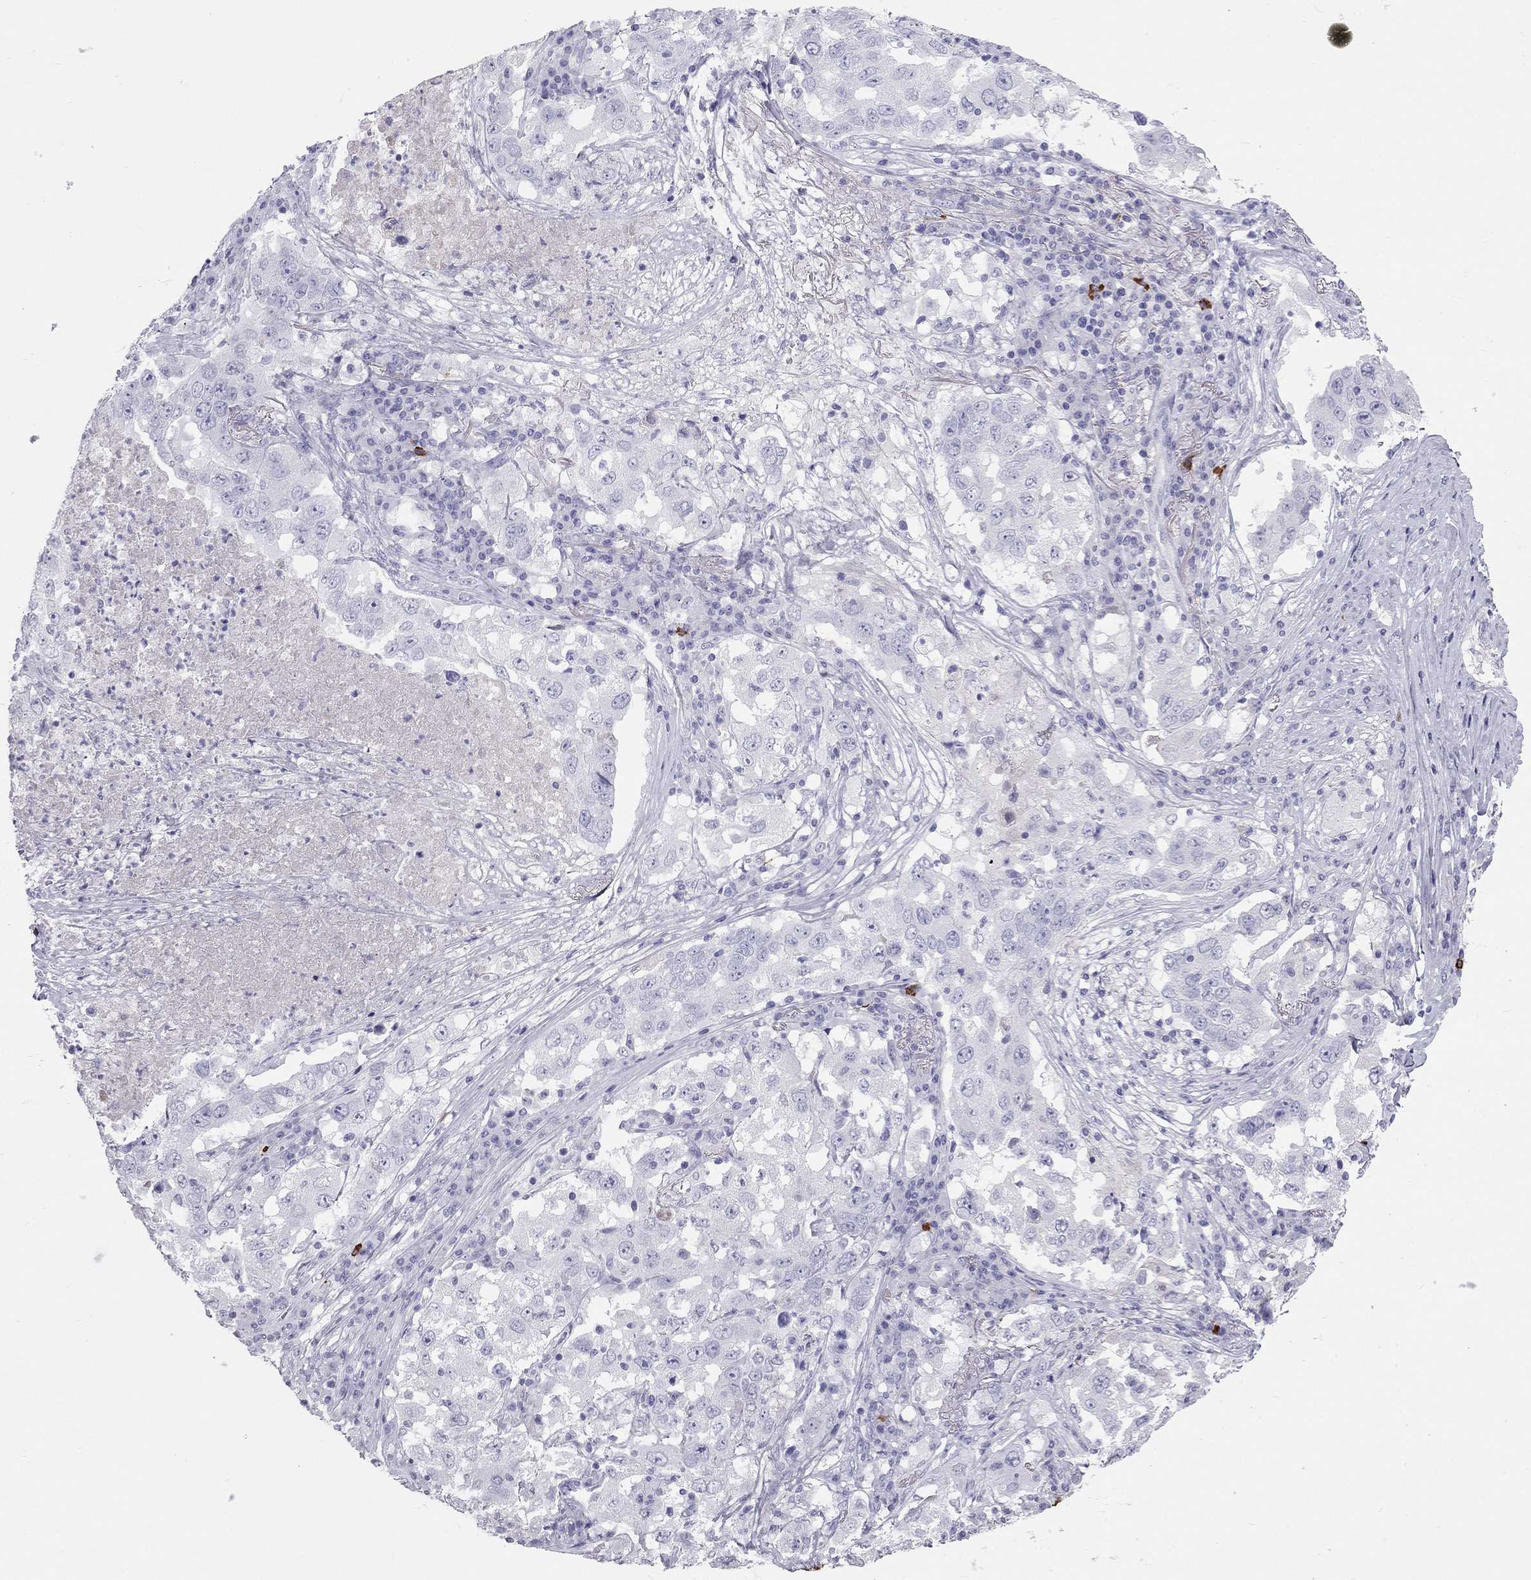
{"staining": {"intensity": "negative", "quantity": "none", "location": "none"}, "tissue": "lung cancer", "cell_type": "Tumor cells", "image_type": "cancer", "snomed": [{"axis": "morphology", "description": "Adenocarcinoma, NOS"}, {"axis": "topography", "description": "Lung"}], "caption": "Tumor cells are negative for protein expression in human lung adenocarcinoma.", "gene": "KLRG1", "patient": {"sex": "male", "age": 73}}